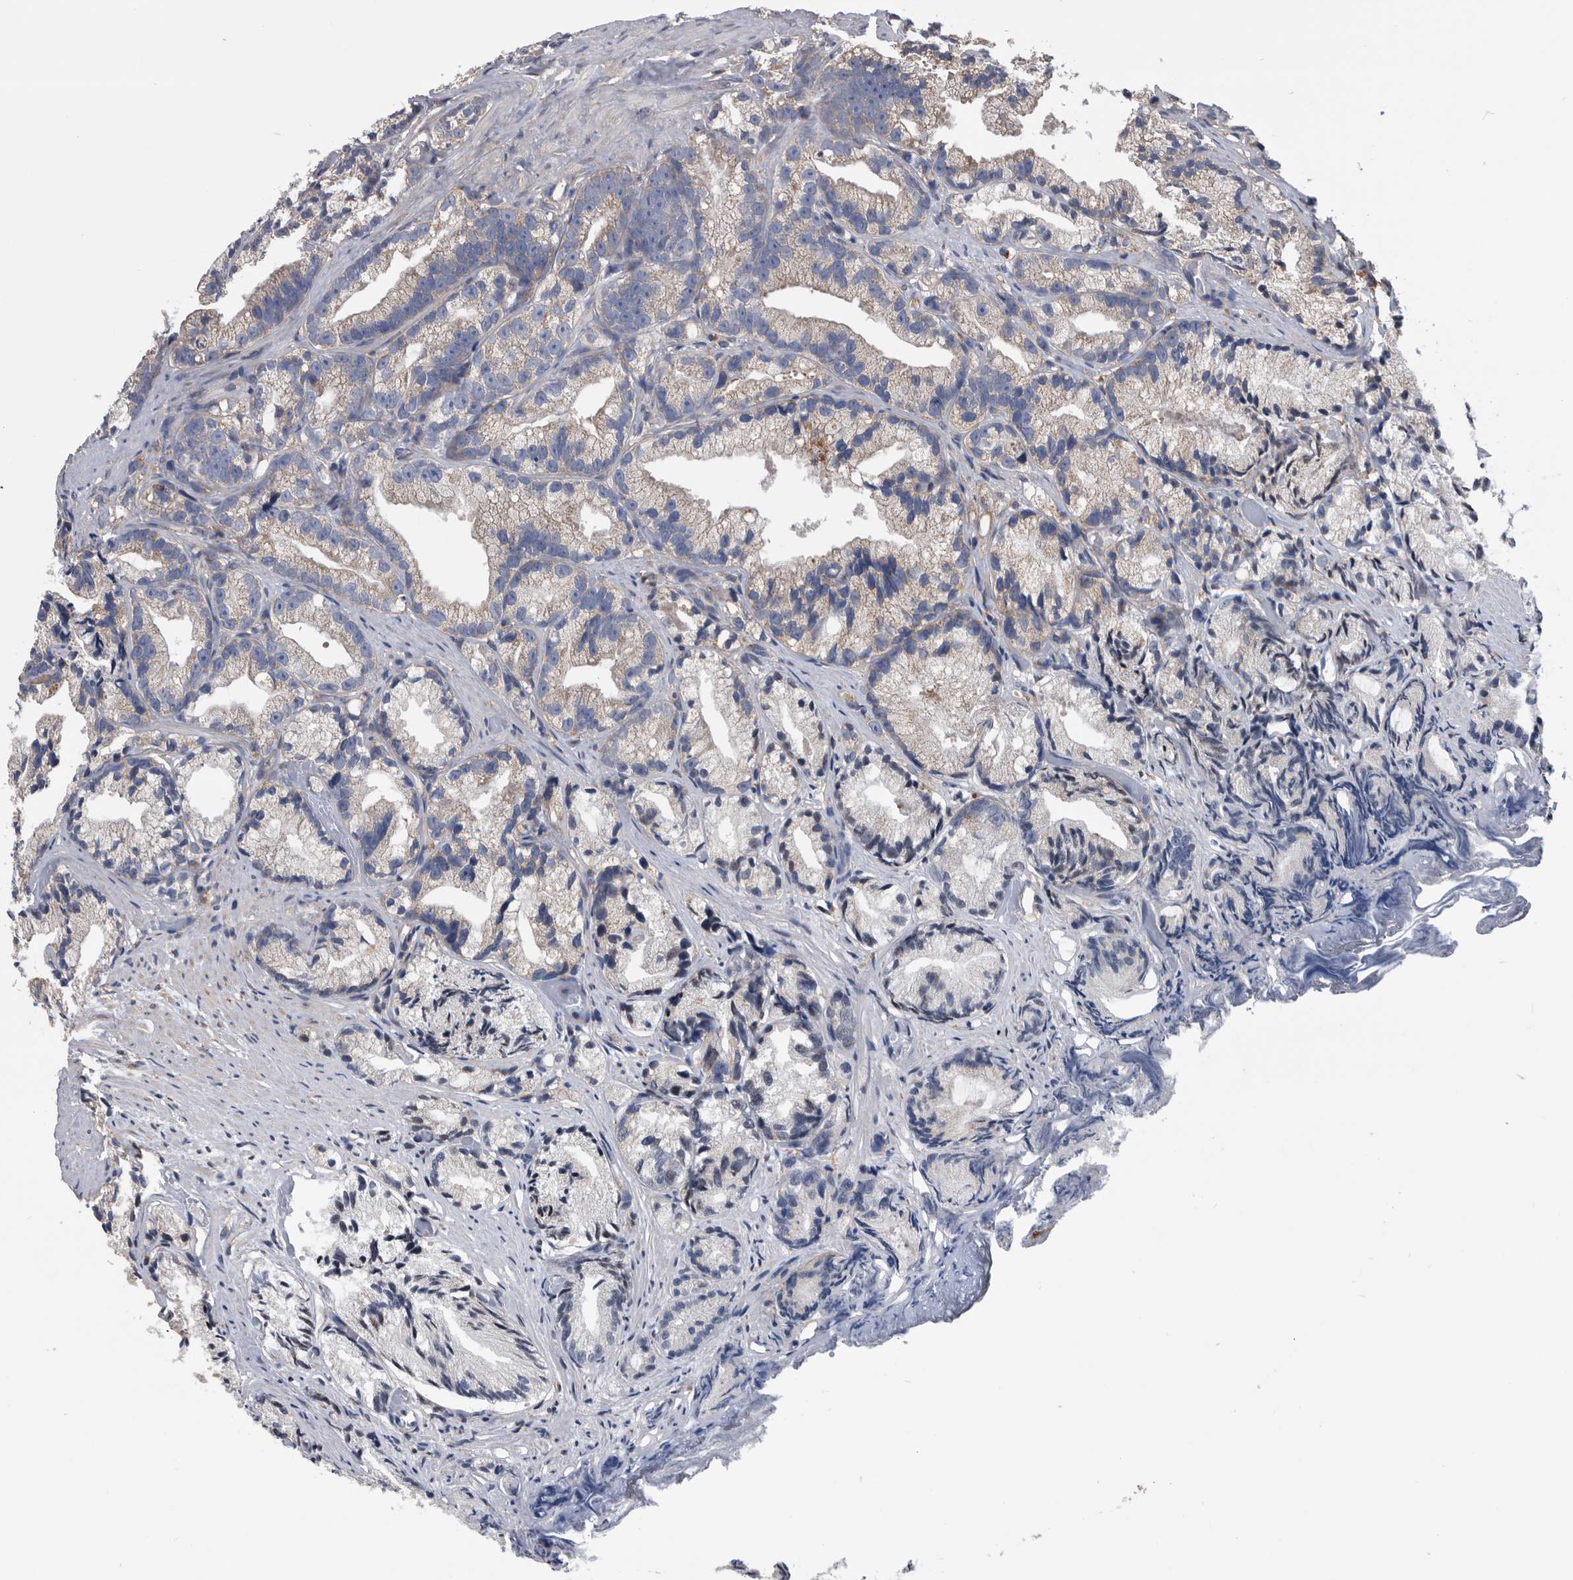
{"staining": {"intensity": "weak", "quantity": "25%-75%", "location": "cytoplasmic/membranous"}, "tissue": "prostate cancer", "cell_type": "Tumor cells", "image_type": "cancer", "snomed": [{"axis": "morphology", "description": "Adenocarcinoma, Low grade"}, {"axis": "topography", "description": "Prostate"}], "caption": "Prostate cancer (adenocarcinoma (low-grade)) stained for a protein (brown) displays weak cytoplasmic/membranous positive expression in approximately 25%-75% of tumor cells.", "gene": "NRBP1", "patient": {"sex": "male", "age": 89}}